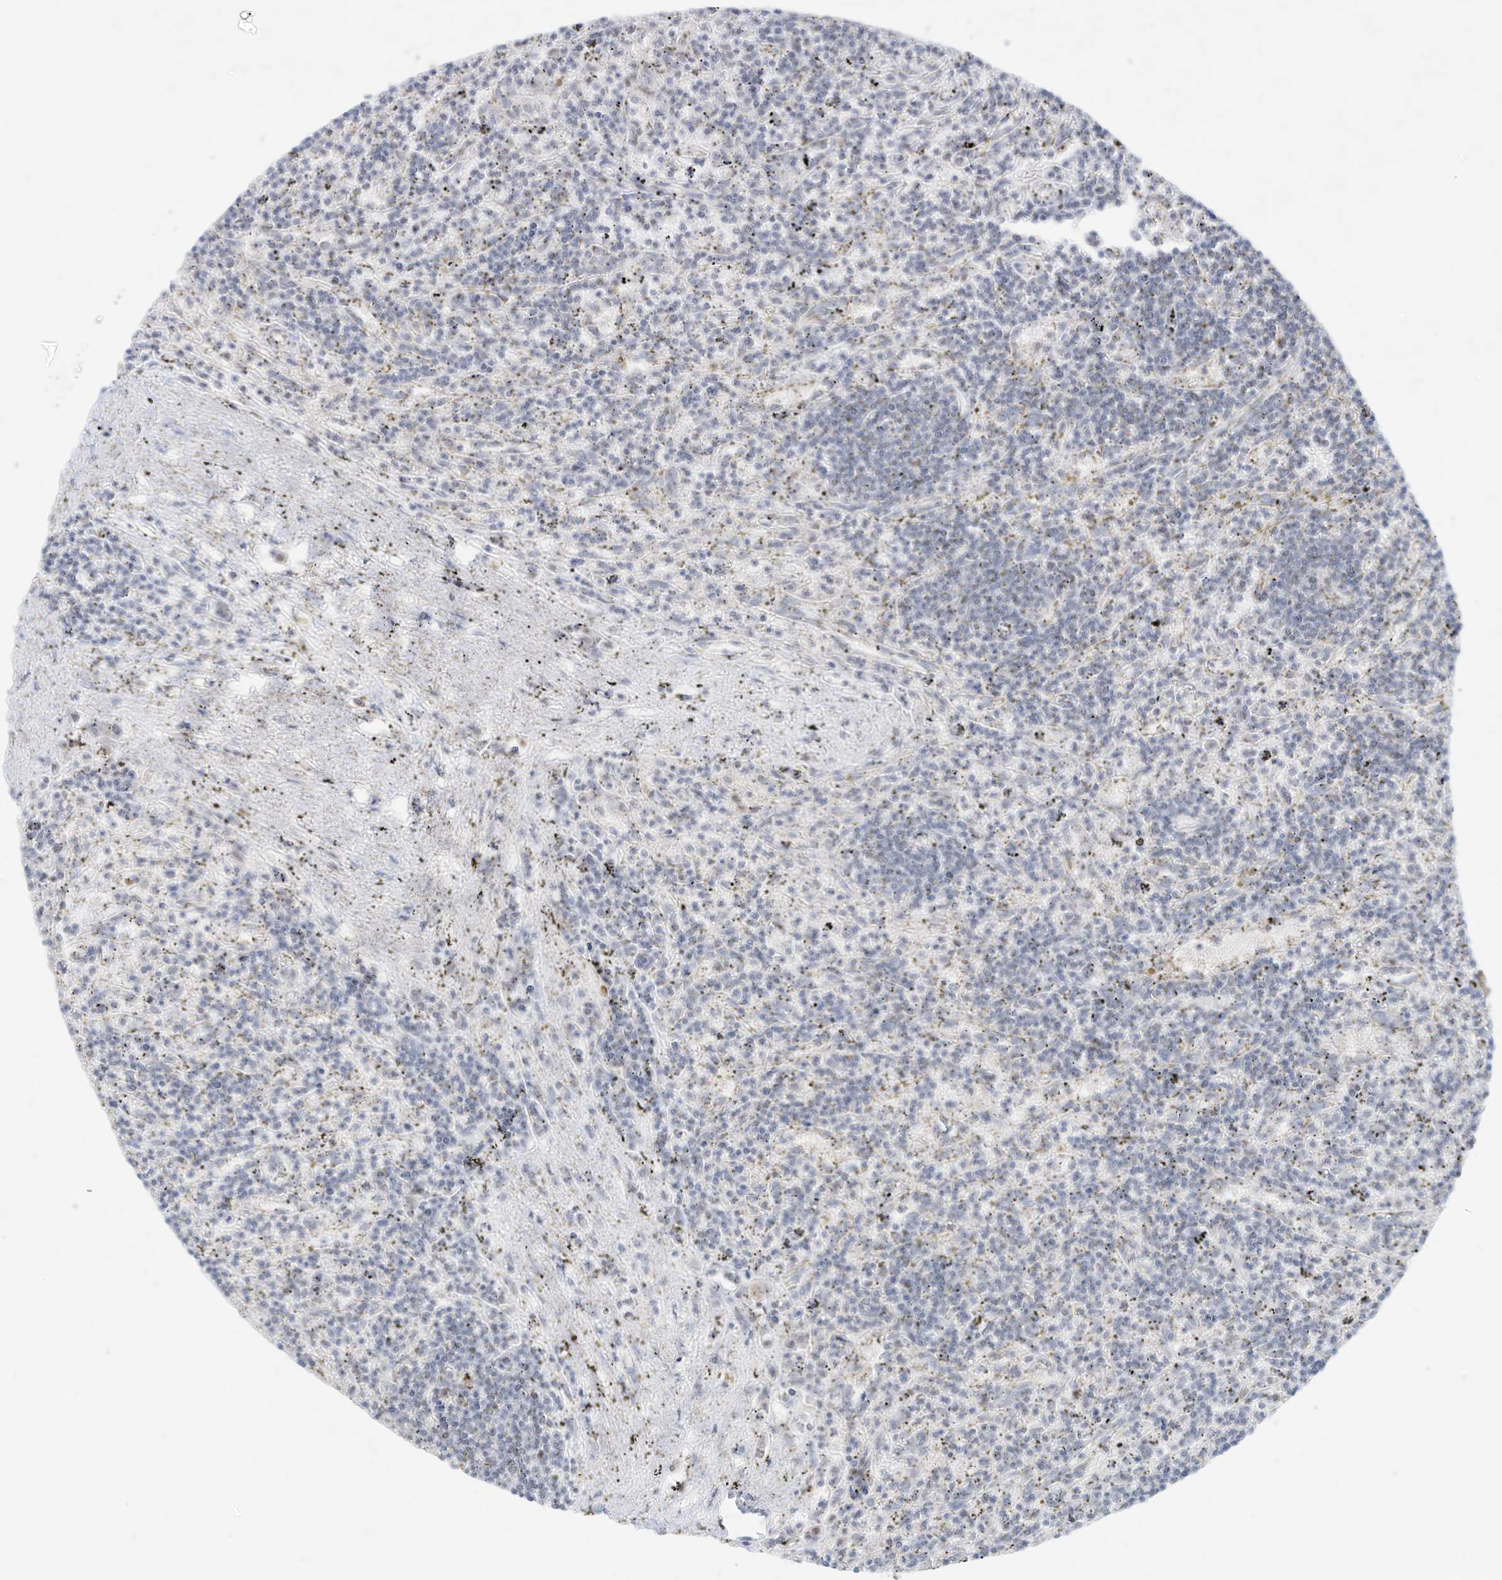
{"staining": {"intensity": "negative", "quantity": "none", "location": "none"}, "tissue": "lymphoma", "cell_type": "Tumor cells", "image_type": "cancer", "snomed": [{"axis": "morphology", "description": "Malignant lymphoma, non-Hodgkin's type, Low grade"}, {"axis": "topography", "description": "Spleen"}], "caption": "Photomicrograph shows no protein positivity in tumor cells of malignant lymphoma, non-Hodgkin's type (low-grade) tissue.", "gene": "OGT", "patient": {"sex": "male", "age": 76}}